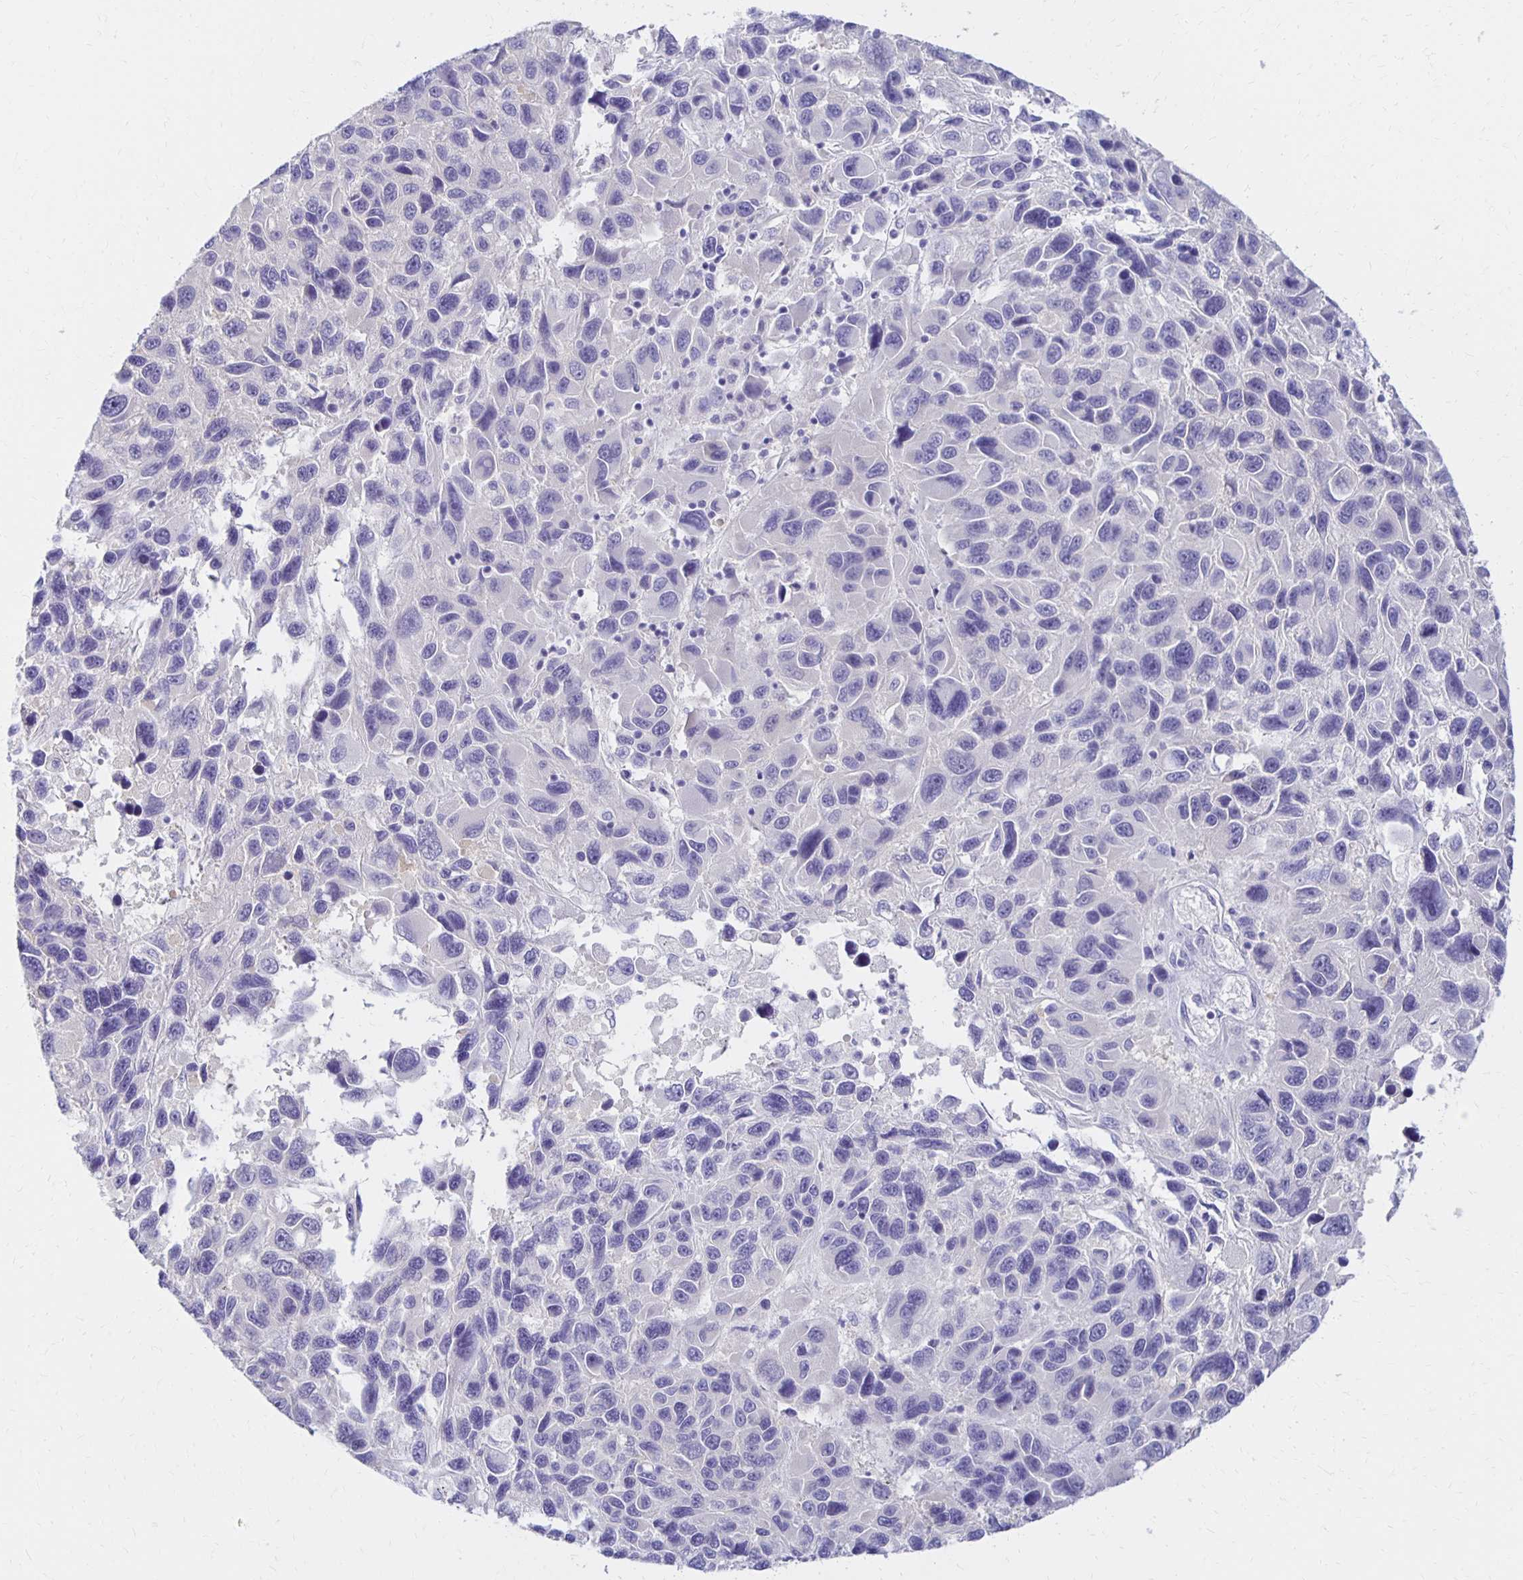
{"staining": {"intensity": "negative", "quantity": "none", "location": "none"}, "tissue": "melanoma", "cell_type": "Tumor cells", "image_type": "cancer", "snomed": [{"axis": "morphology", "description": "Malignant melanoma, NOS"}, {"axis": "topography", "description": "Skin"}], "caption": "IHC image of human malignant melanoma stained for a protein (brown), which displays no positivity in tumor cells.", "gene": "FNTB", "patient": {"sex": "male", "age": 53}}